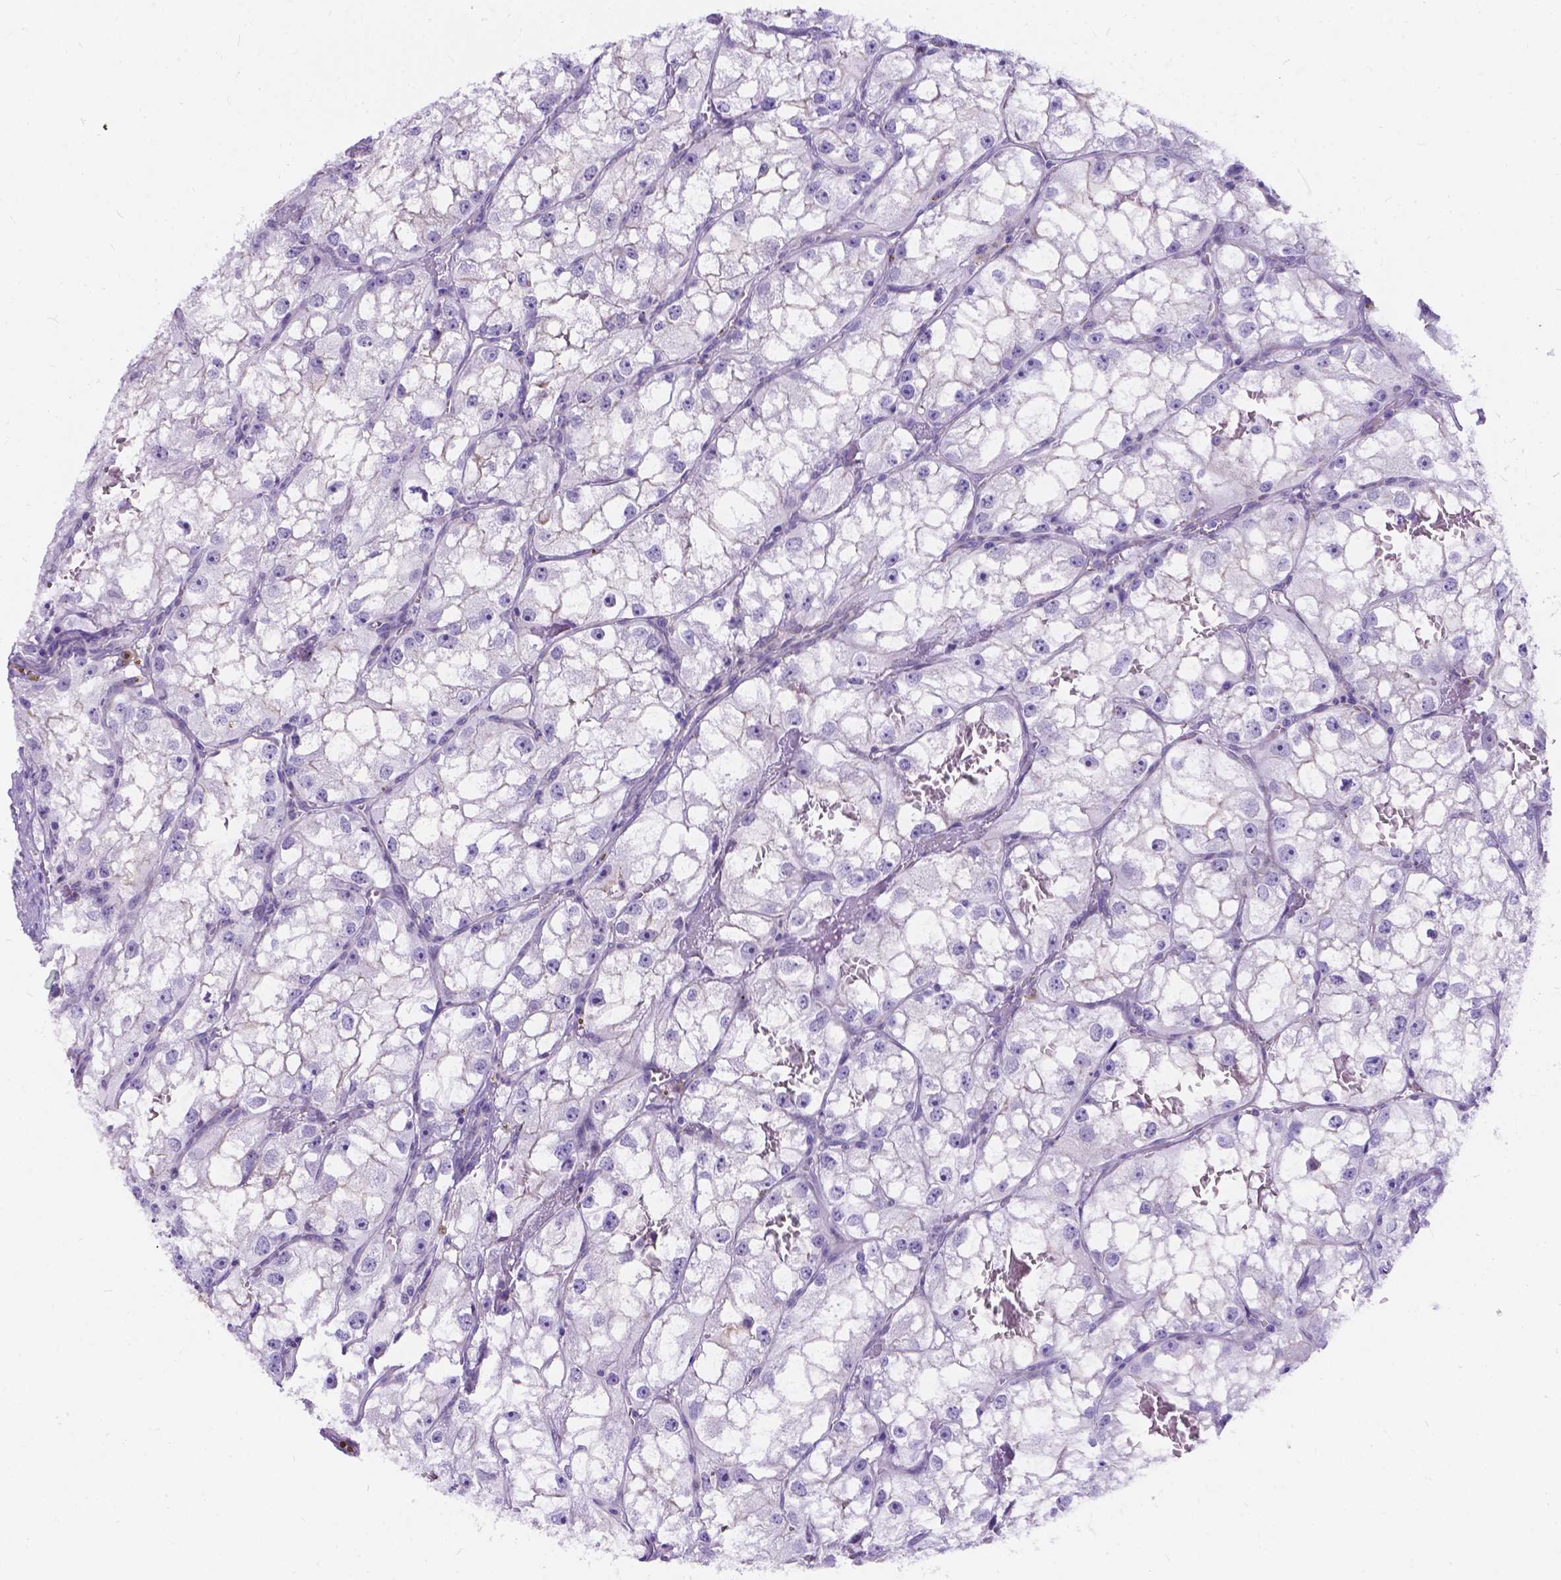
{"staining": {"intensity": "negative", "quantity": "none", "location": "none"}, "tissue": "renal cancer", "cell_type": "Tumor cells", "image_type": "cancer", "snomed": [{"axis": "morphology", "description": "Adenocarcinoma, NOS"}, {"axis": "topography", "description": "Kidney"}], "caption": "Immunohistochemistry image of human renal adenocarcinoma stained for a protein (brown), which demonstrates no expression in tumor cells.", "gene": "PALS1", "patient": {"sex": "male", "age": 59}}